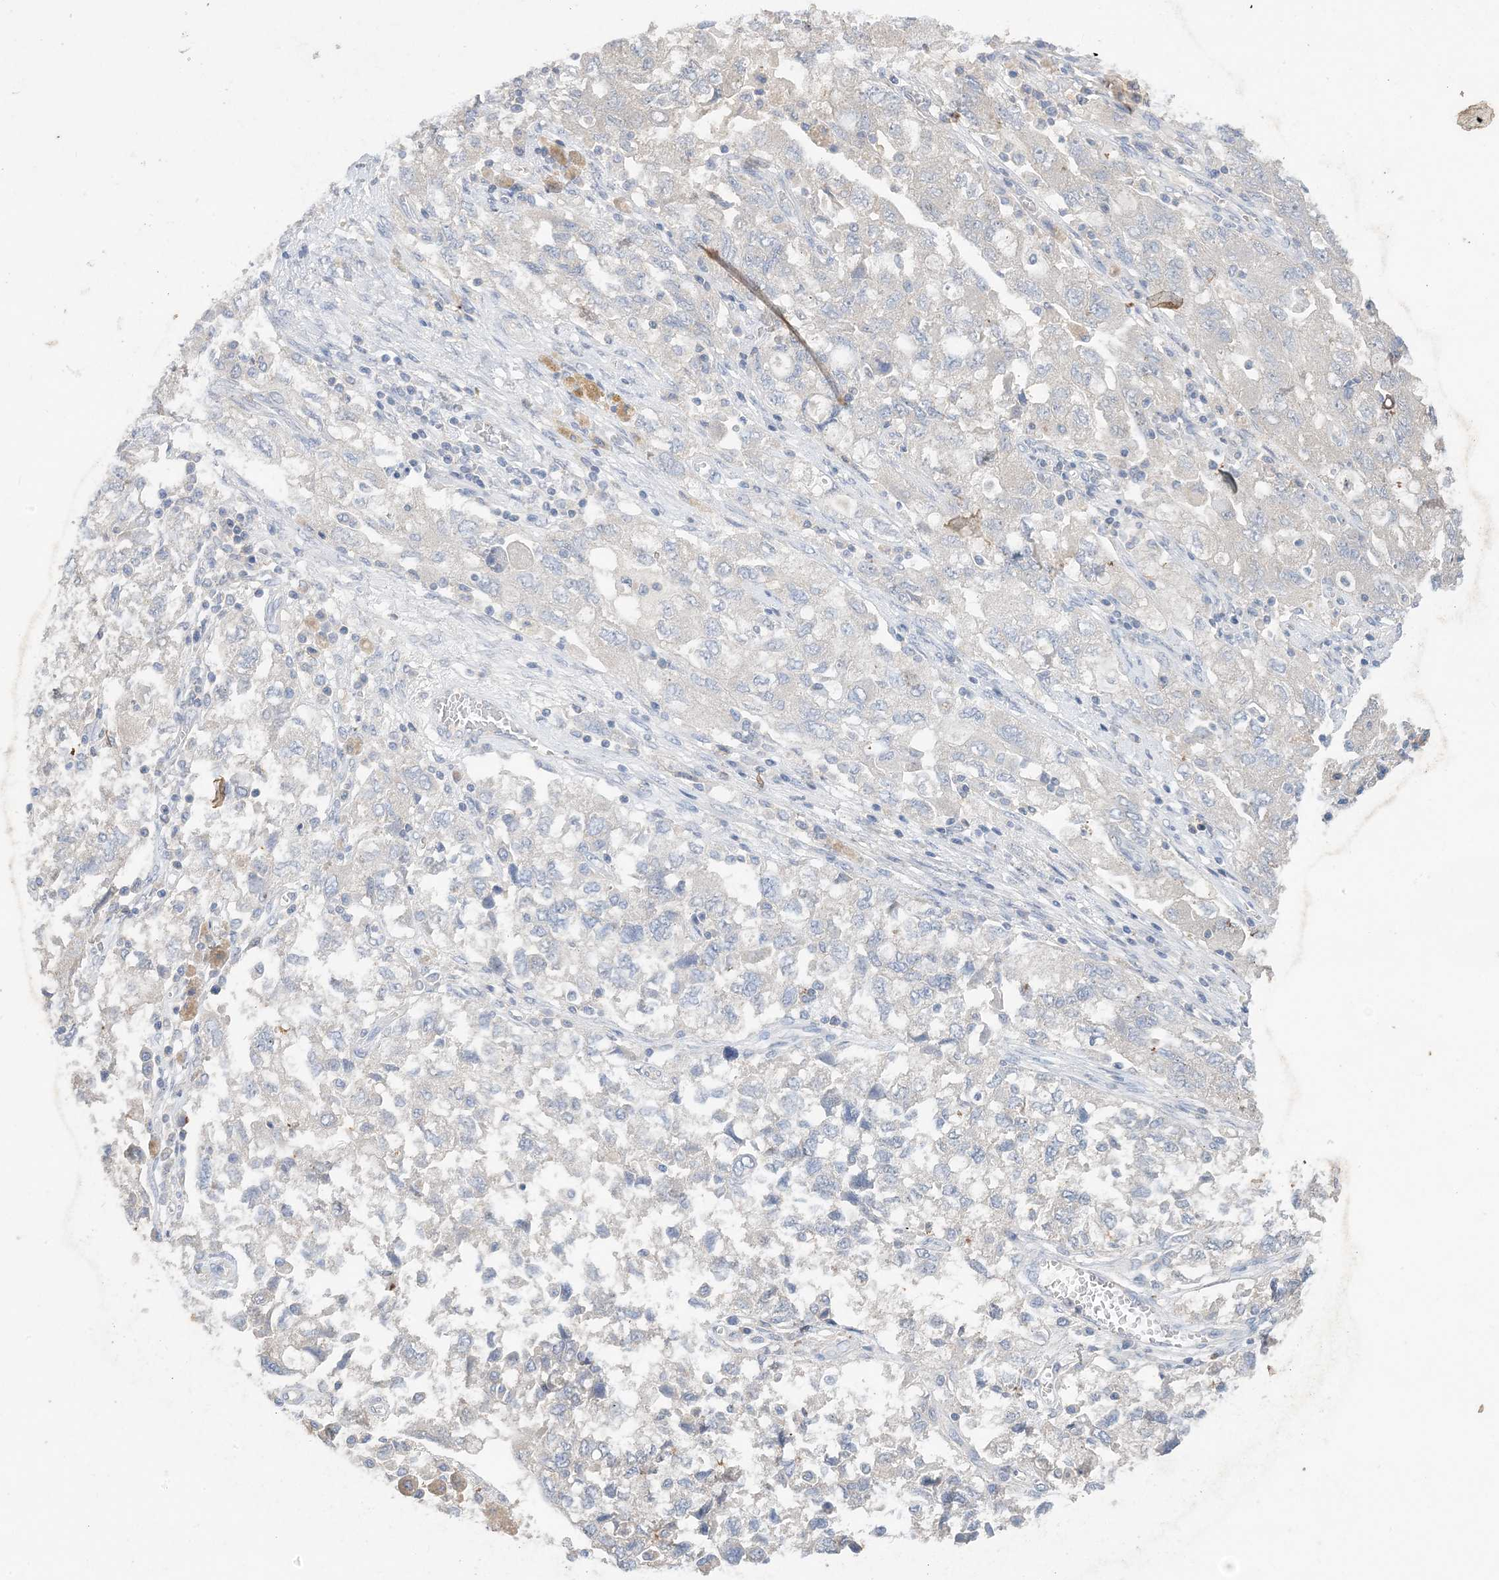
{"staining": {"intensity": "negative", "quantity": "none", "location": "none"}, "tissue": "ovarian cancer", "cell_type": "Tumor cells", "image_type": "cancer", "snomed": [{"axis": "morphology", "description": "Carcinoma, NOS"}, {"axis": "morphology", "description": "Cystadenocarcinoma, serous, NOS"}, {"axis": "topography", "description": "Ovary"}], "caption": "Human serous cystadenocarcinoma (ovarian) stained for a protein using IHC displays no positivity in tumor cells.", "gene": "KPRP", "patient": {"sex": "female", "age": 69}}